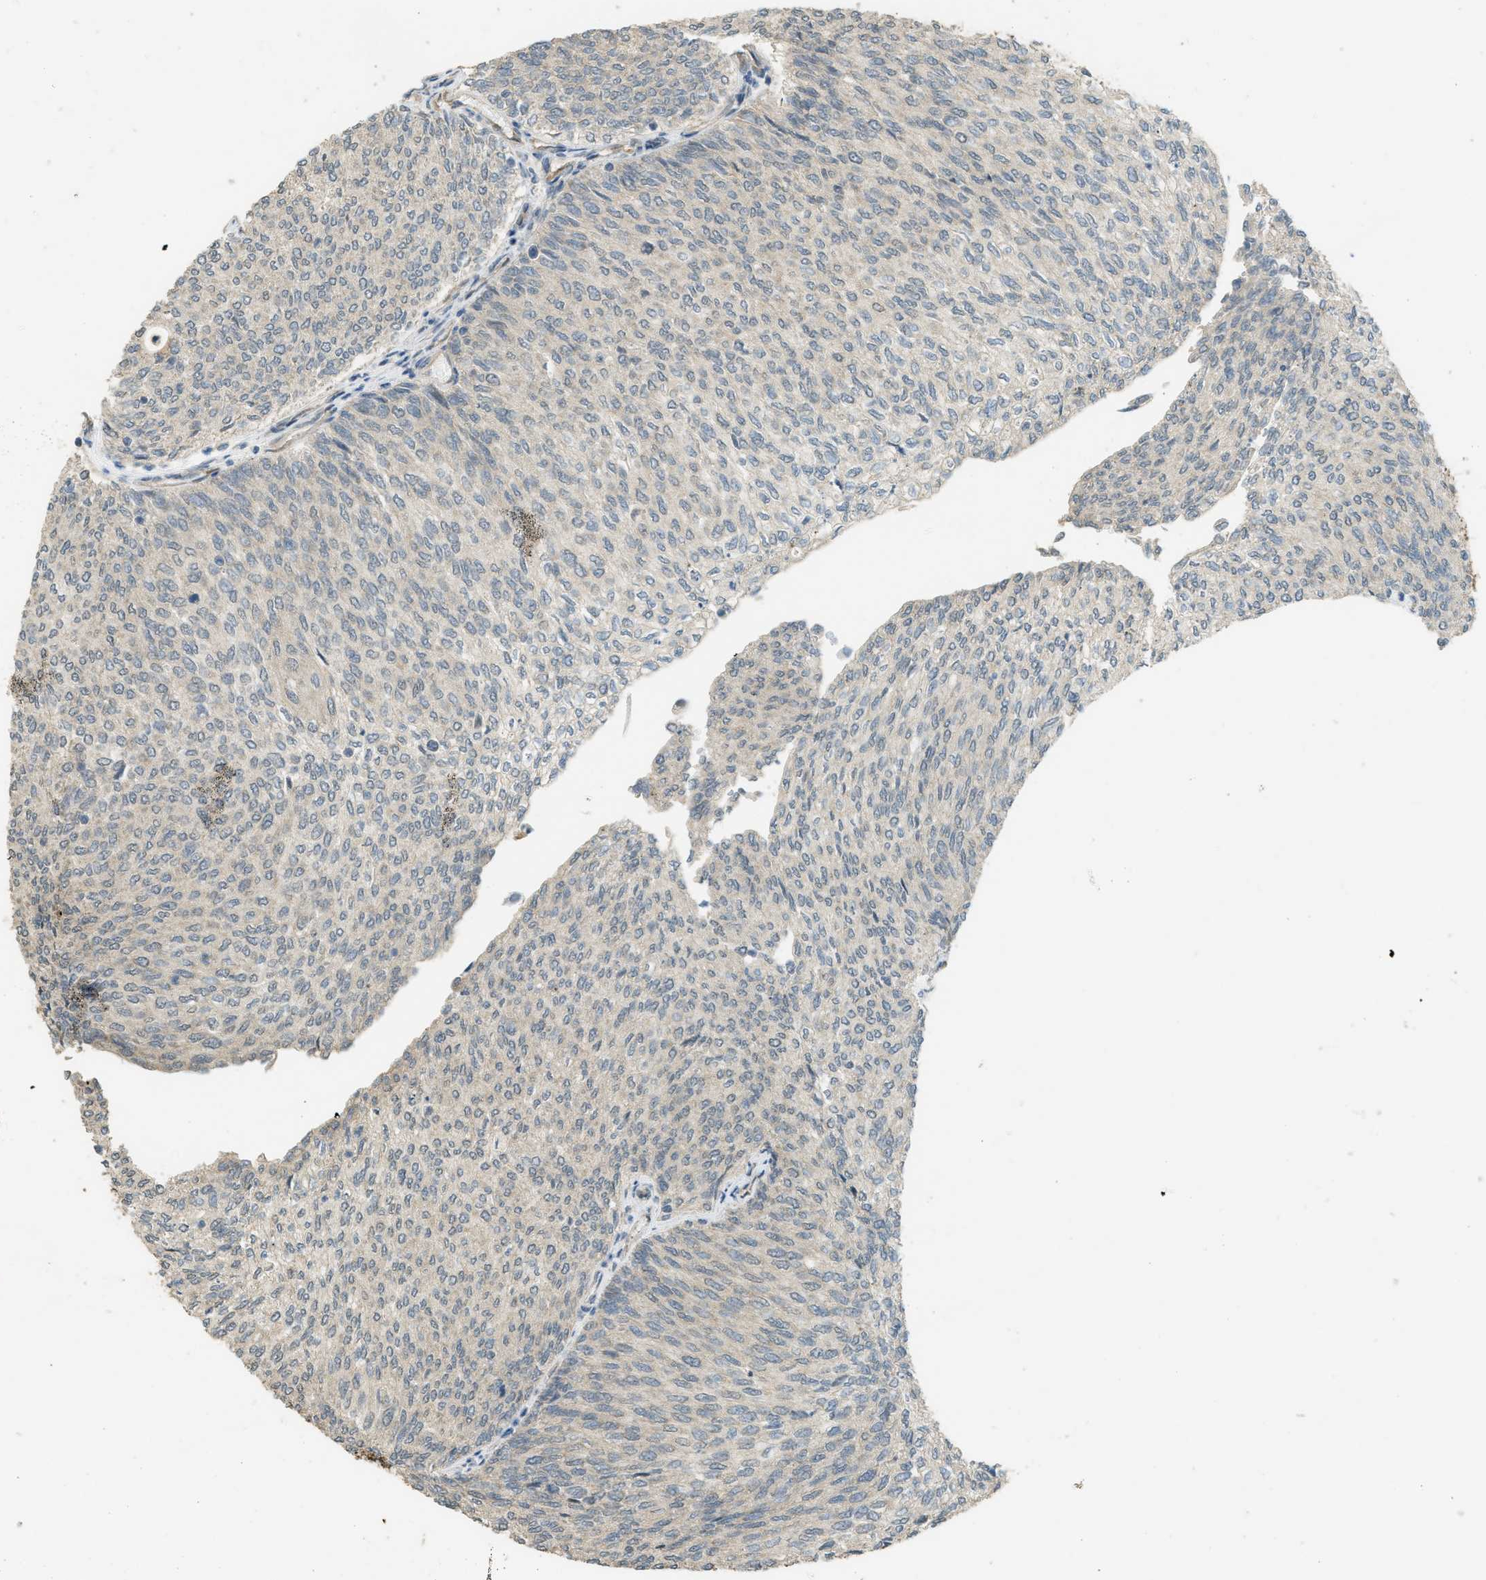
{"staining": {"intensity": "weak", "quantity": "<25%", "location": "cytoplasmic/membranous"}, "tissue": "urothelial cancer", "cell_type": "Tumor cells", "image_type": "cancer", "snomed": [{"axis": "morphology", "description": "Urothelial carcinoma, Low grade"}, {"axis": "topography", "description": "Urinary bladder"}], "caption": "Micrograph shows no significant protein positivity in tumor cells of urothelial cancer.", "gene": "IGF2BP2", "patient": {"sex": "female", "age": 79}}